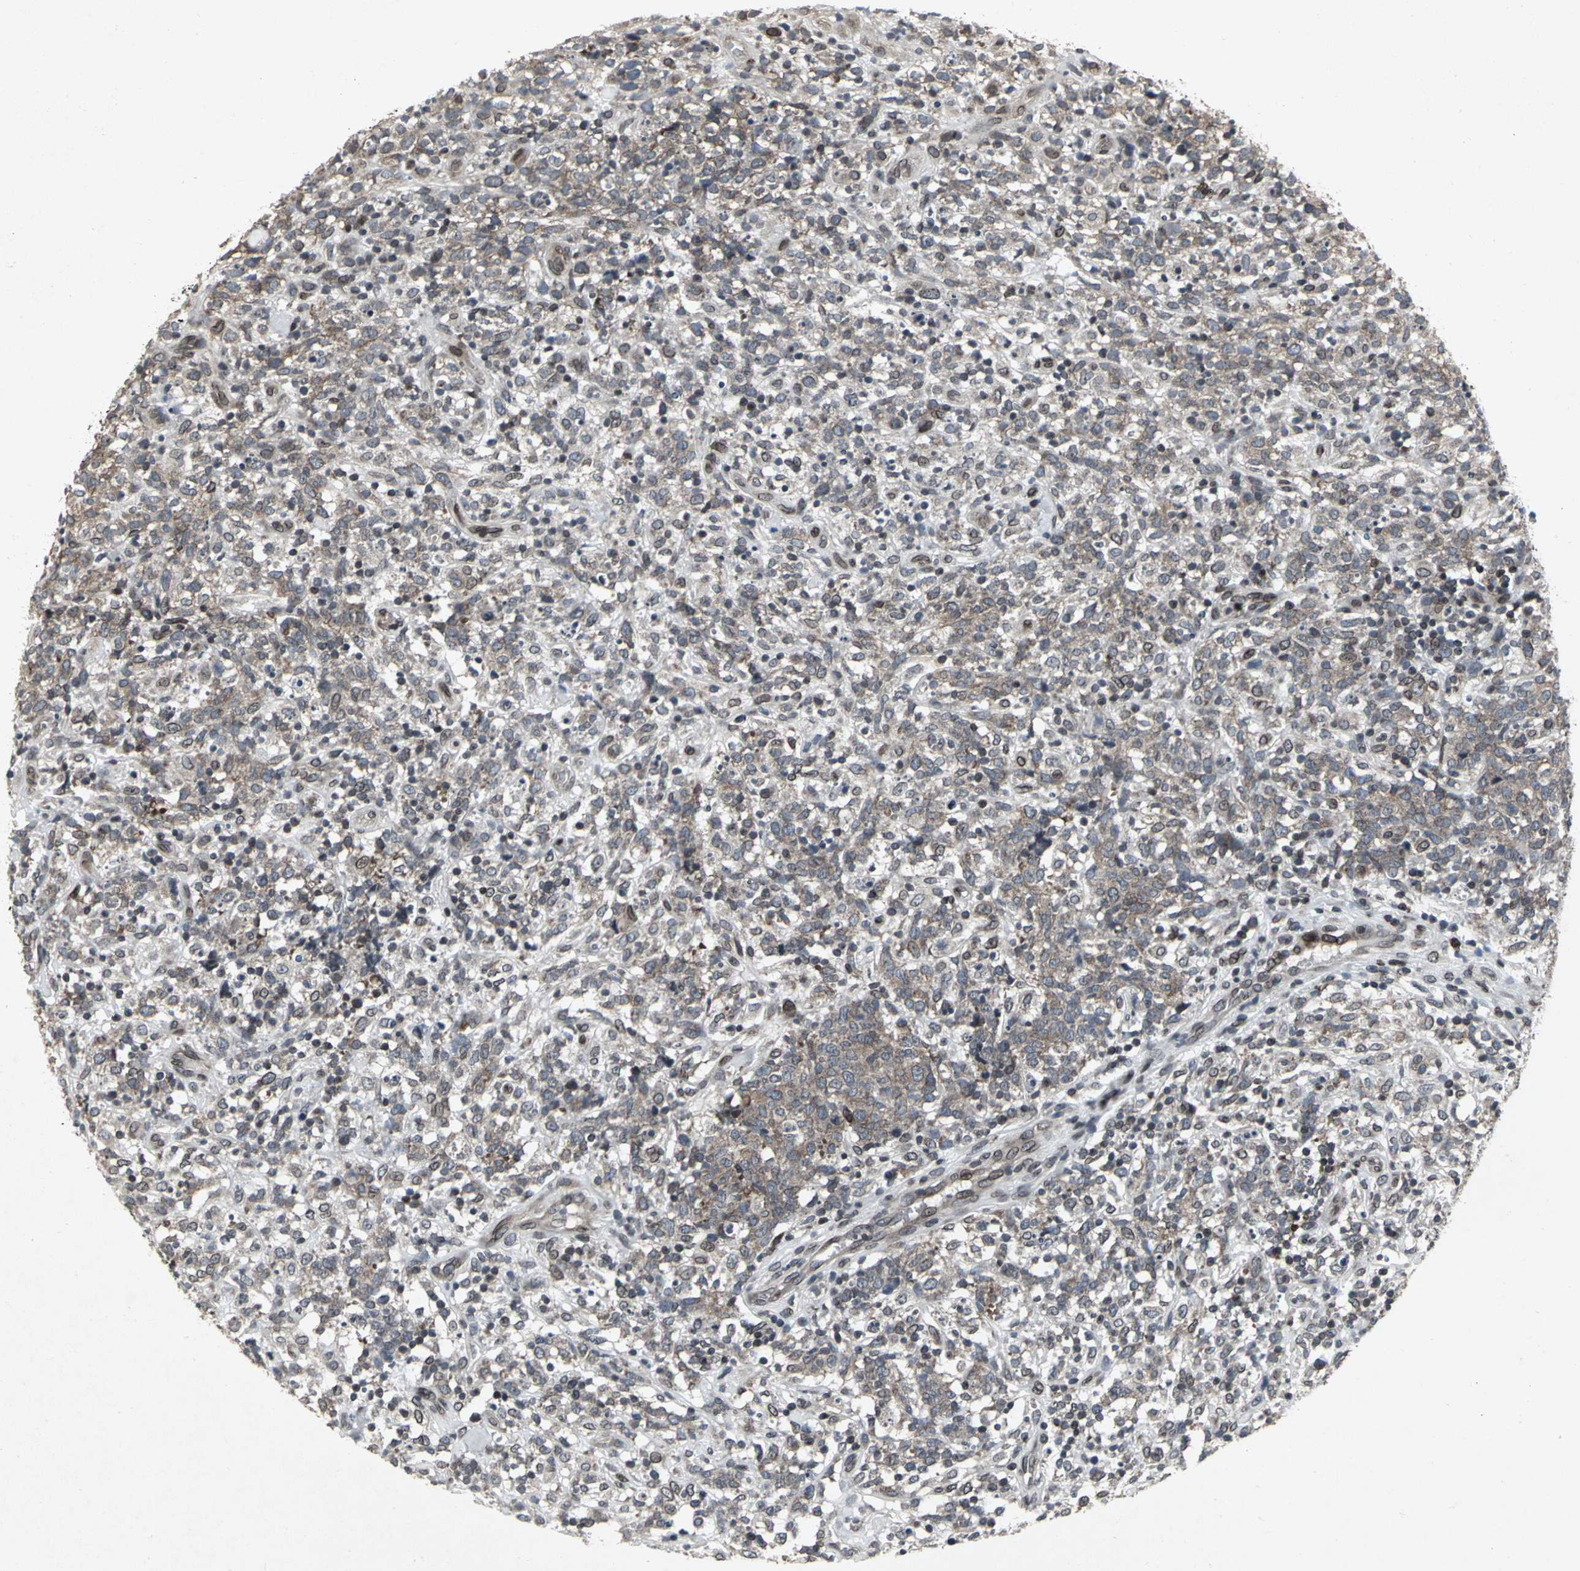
{"staining": {"intensity": "moderate", "quantity": "25%-75%", "location": "cytoplasmic/membranous,nuclear"}, "tissue": "lymphoma", "cell_type": "Tumor cells", "image_type": "cancer", "snomed": [{"axis": "morphology", "description": "Malignant lymphoma, non-Hodgkin's type, High grade"}, {"axis": "topography", "description": "Lymph node"}], "caption": "Protein expression analysis of human lymphoma reveals moderate cytoplasmic/membranous and nuclear positivity in approximately 25%-75% of tumor cells.", "gene": "SH2B3", "patient": {"sex": "female", "age": 73}}